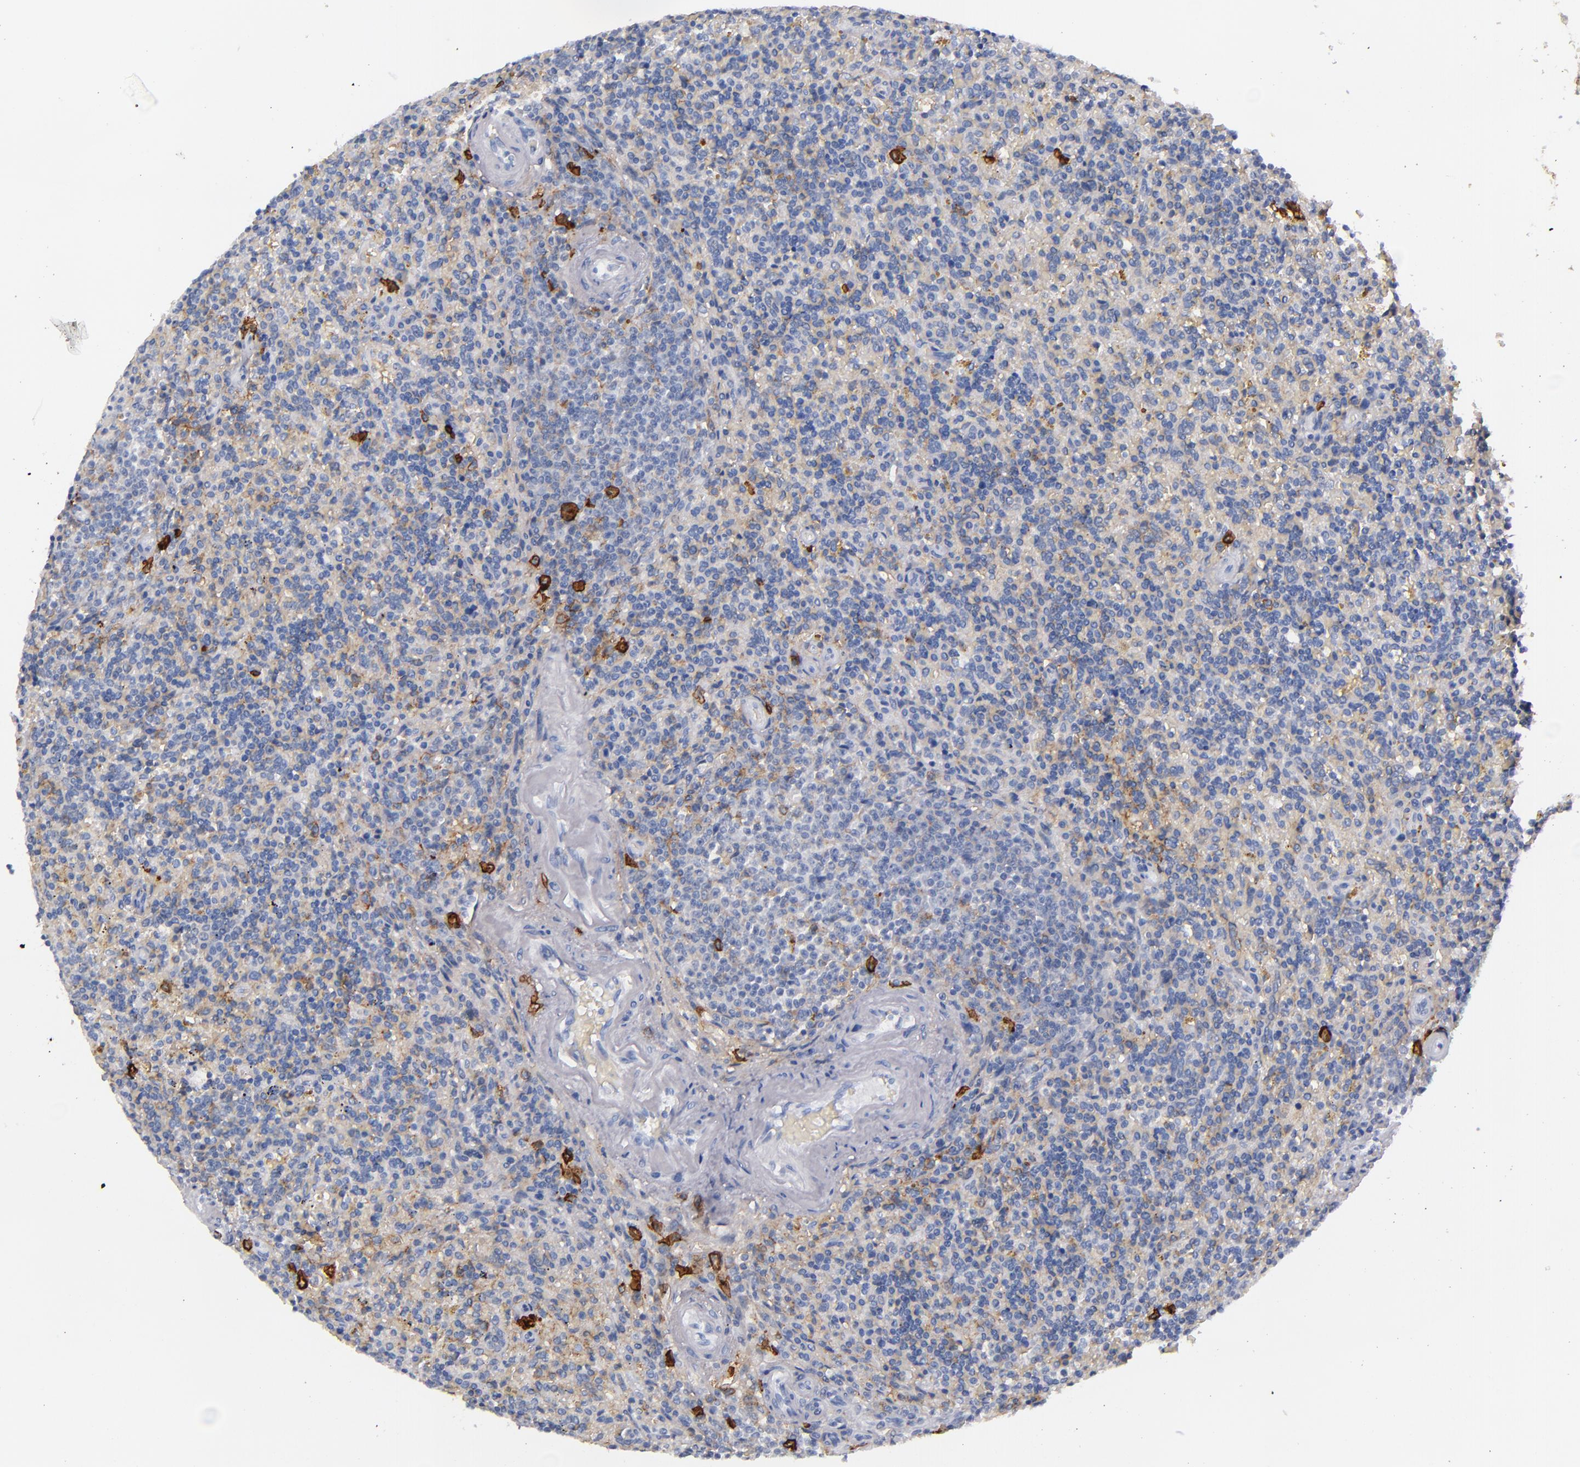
{"staining": {"intensity": "strong", "quantity": "<25%", "location": "cytoplasmic/membranous"}, "tissue": "lymphoma", "cell_type": "Tumor cells", "image_type": "cancer", "snomed": [{"axis": "morphology", "description": "Malignant lymphoma, non-Hodgkin's type, Low grade"}, {"axis": "topography", "description": "Spleen"}], "caption": "Protein positivity by IHC exhibits strong cytoplasmic/membranous positivity in about <25% of tumor cells in low-grade malignant lymphoma, non-Hodgkin's type.", "gene": "CD38", "patient": {"sex": "male", "age": 67}}